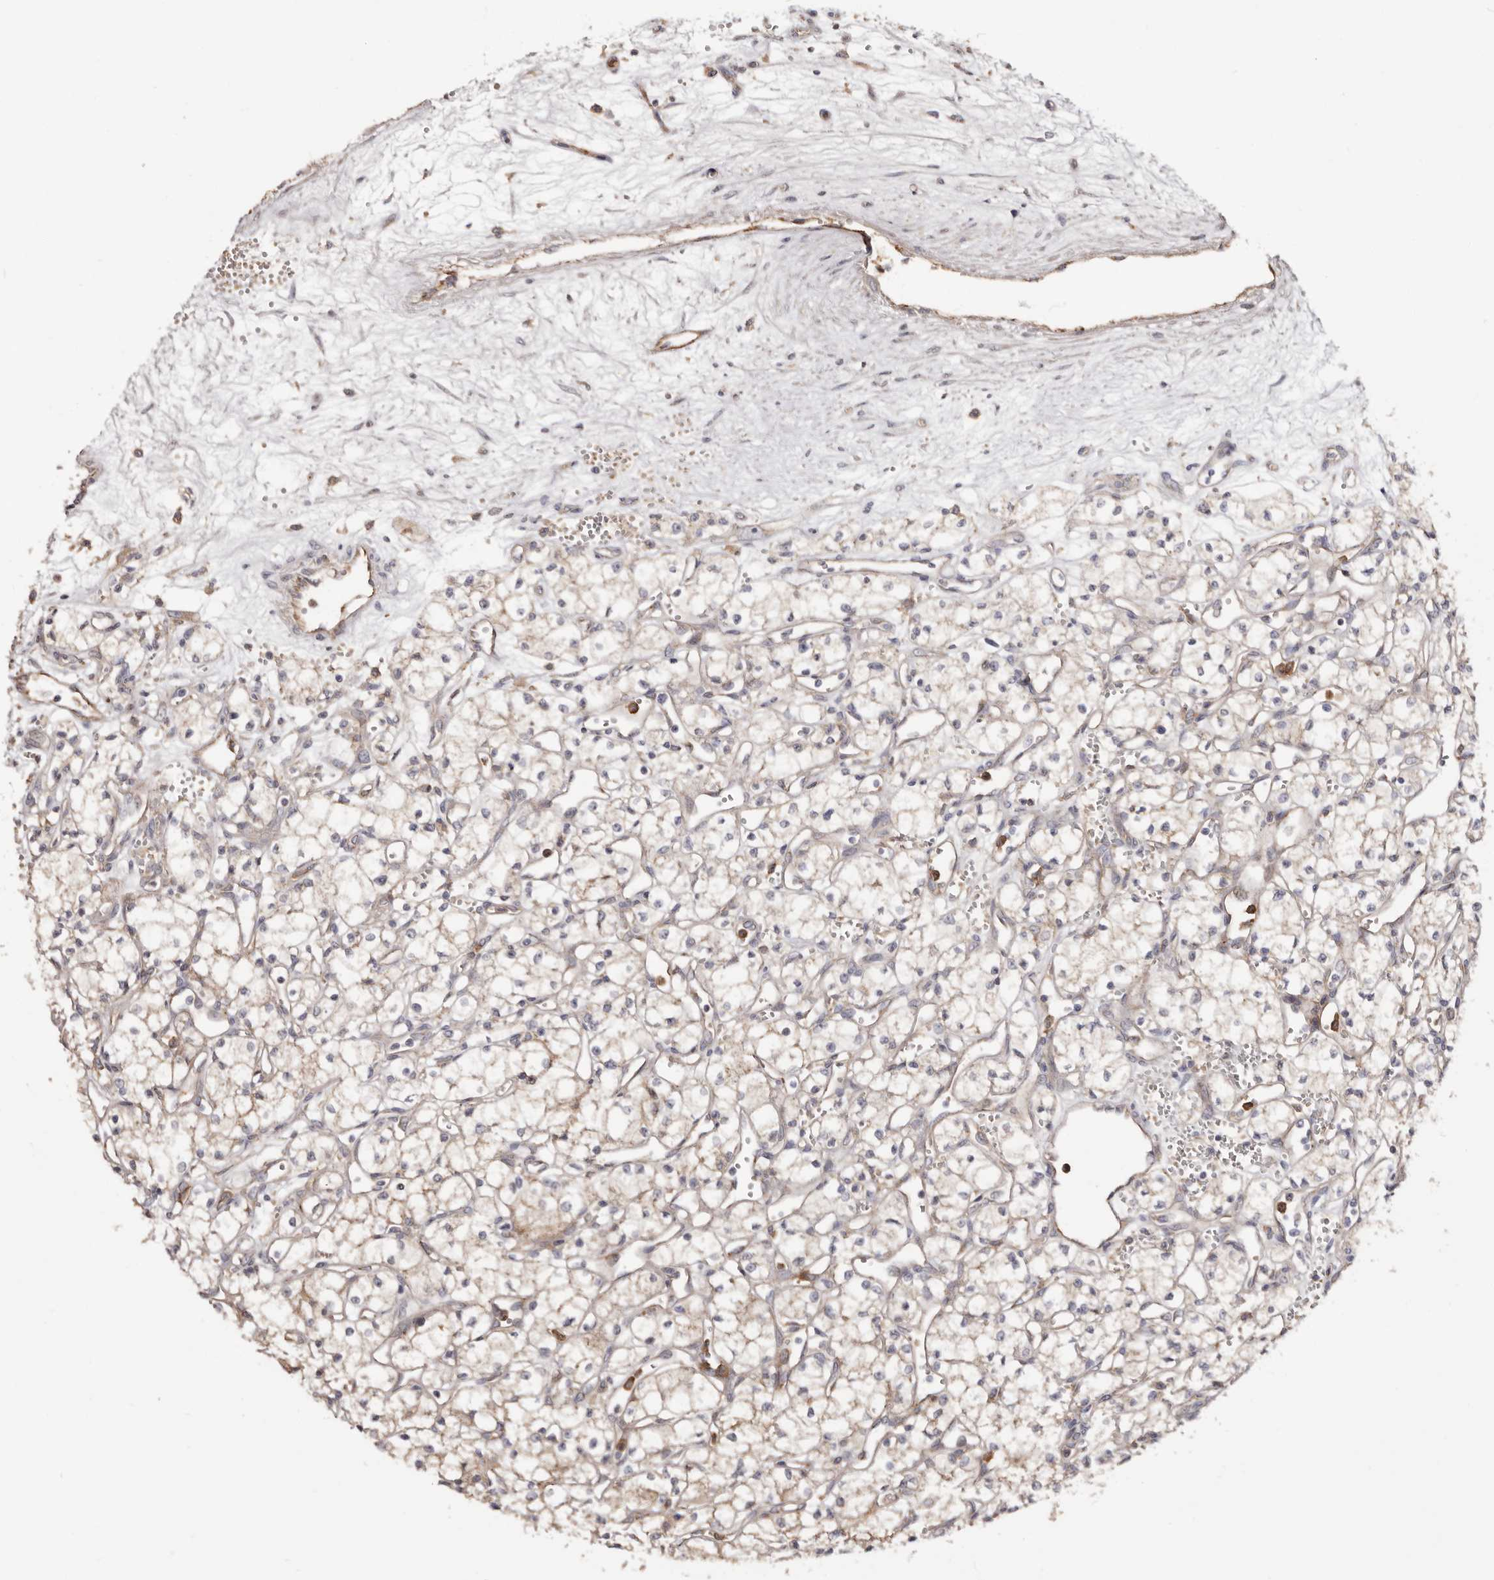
{"staining": {"intensity": "weak", "quantity": ">75%", "location": "cytoplasmic/membranous"}, "tissue": "renal cancer", "cell_type": "Tumor cells", "image_type": "cancer", "snomed": [{"axis": "morphology", "description": "Adenocarcinoma, NOS"}, {"axis": "topography", "description": "Kidney"}], "caption": "A photomicrograph of human renal cancer (adenocarcinoma) stained for a protein displays weak cytoplasmic/membranous brown staining in tumor cells. Nuclei are stained in blue.", "gene": "LRRC25", "patient": {"sex": "male", "age": 59}}